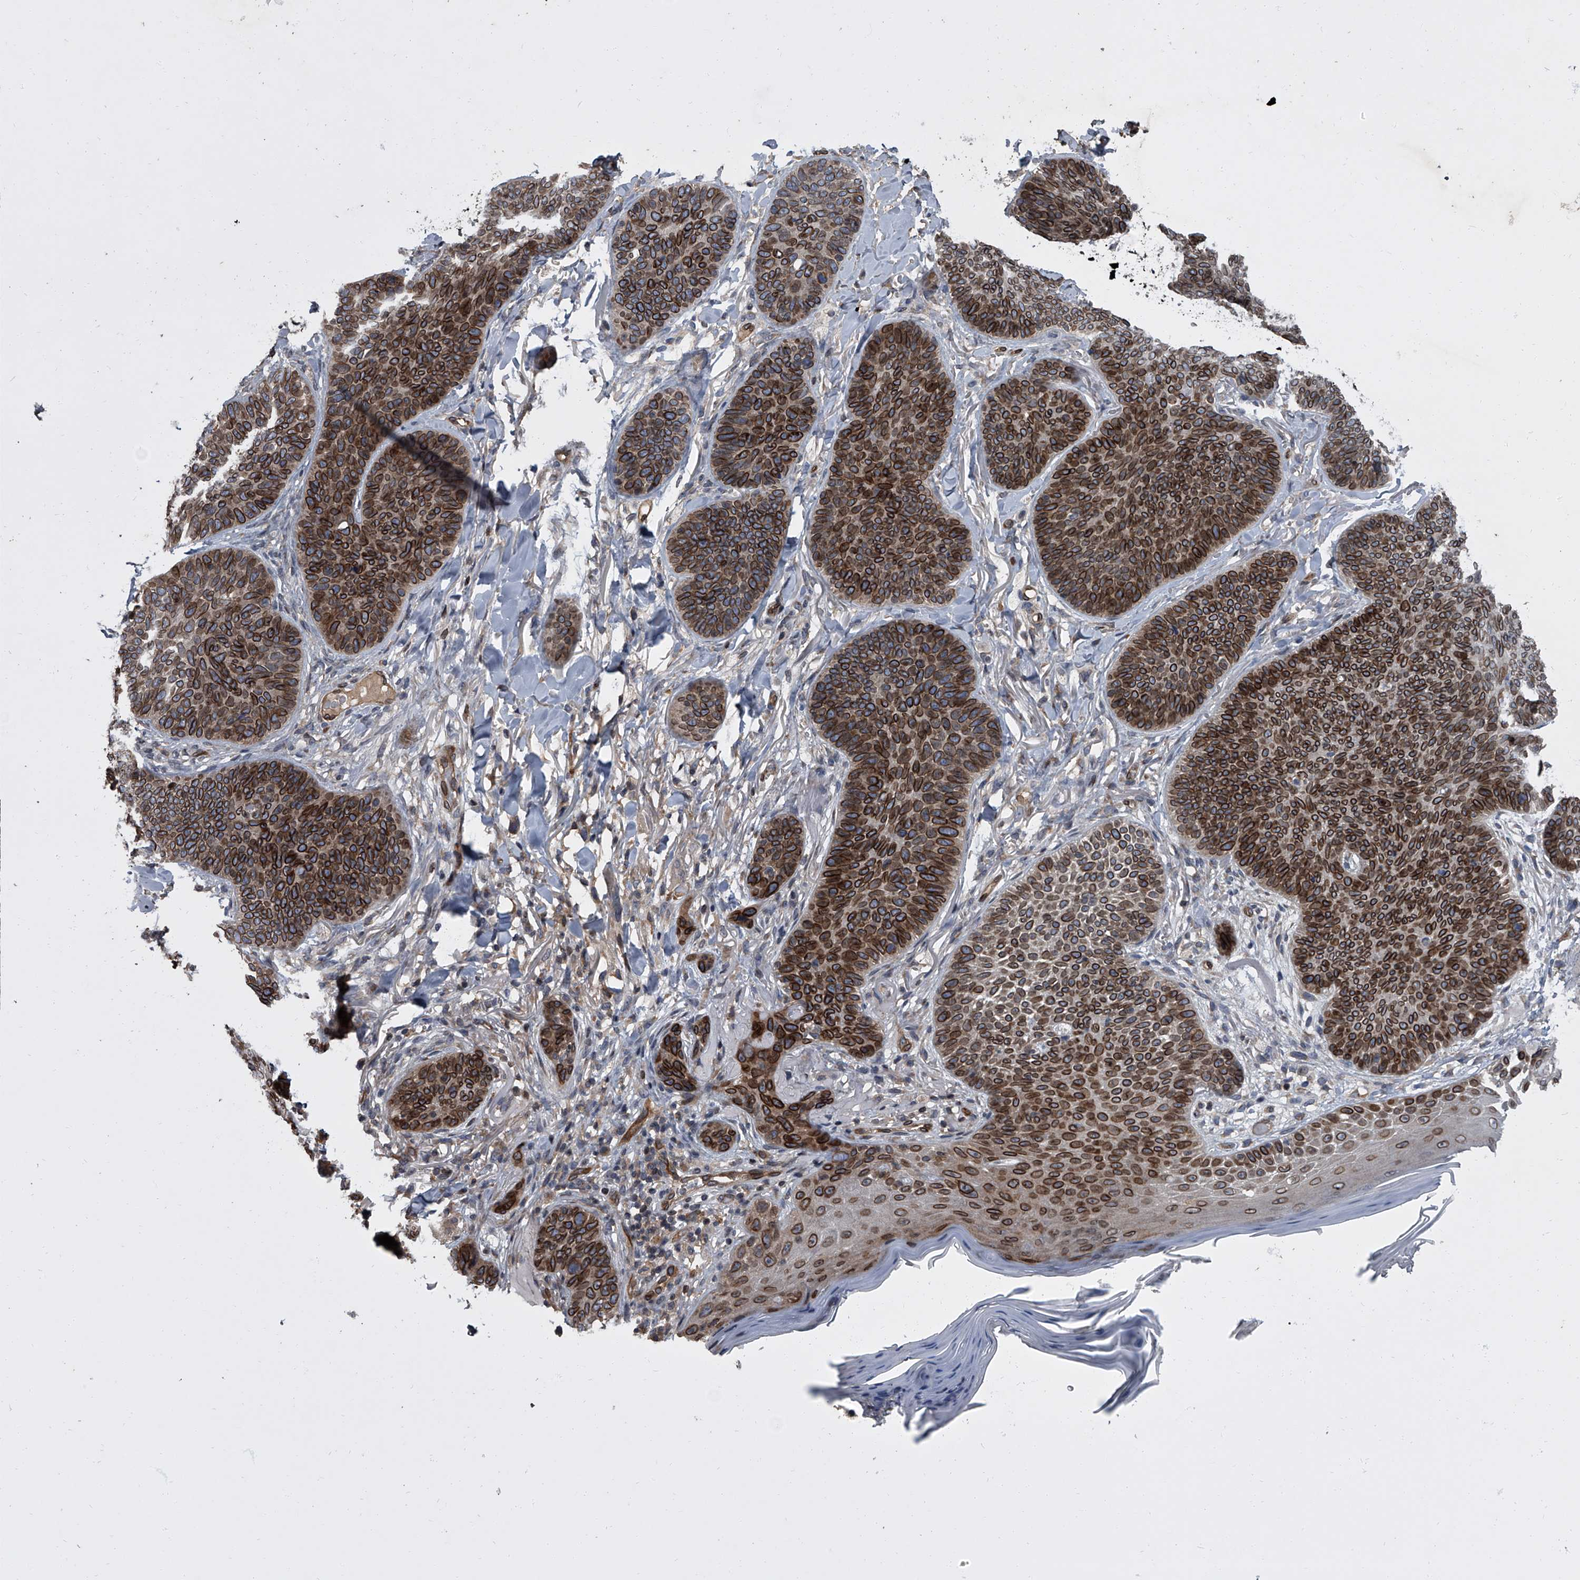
{"staining": {"intensity": "strong", "quantity": ">75%", "location": "cytoplasmic/membranous,nuclear"}, "tissue": "skin cancer", "cell_type": "Tumor cells", "image_type": "cancer", "snomed": [{"axis": "morphology", "description": "Basal cell carcinoma"}, {"axis": "topography", "description": "Skin"}], "caption": "This image reveals skin cancer (basal cell carcinoma) stained with IHC to label a protein in brown. The cytoplasmic/membranous and nuclear of tumor cells show strong positivity for the protein. Nuclei are counter-stained blue.", "gene": "LRRC8C", "patient": {"sex": "male", "age": 85}}